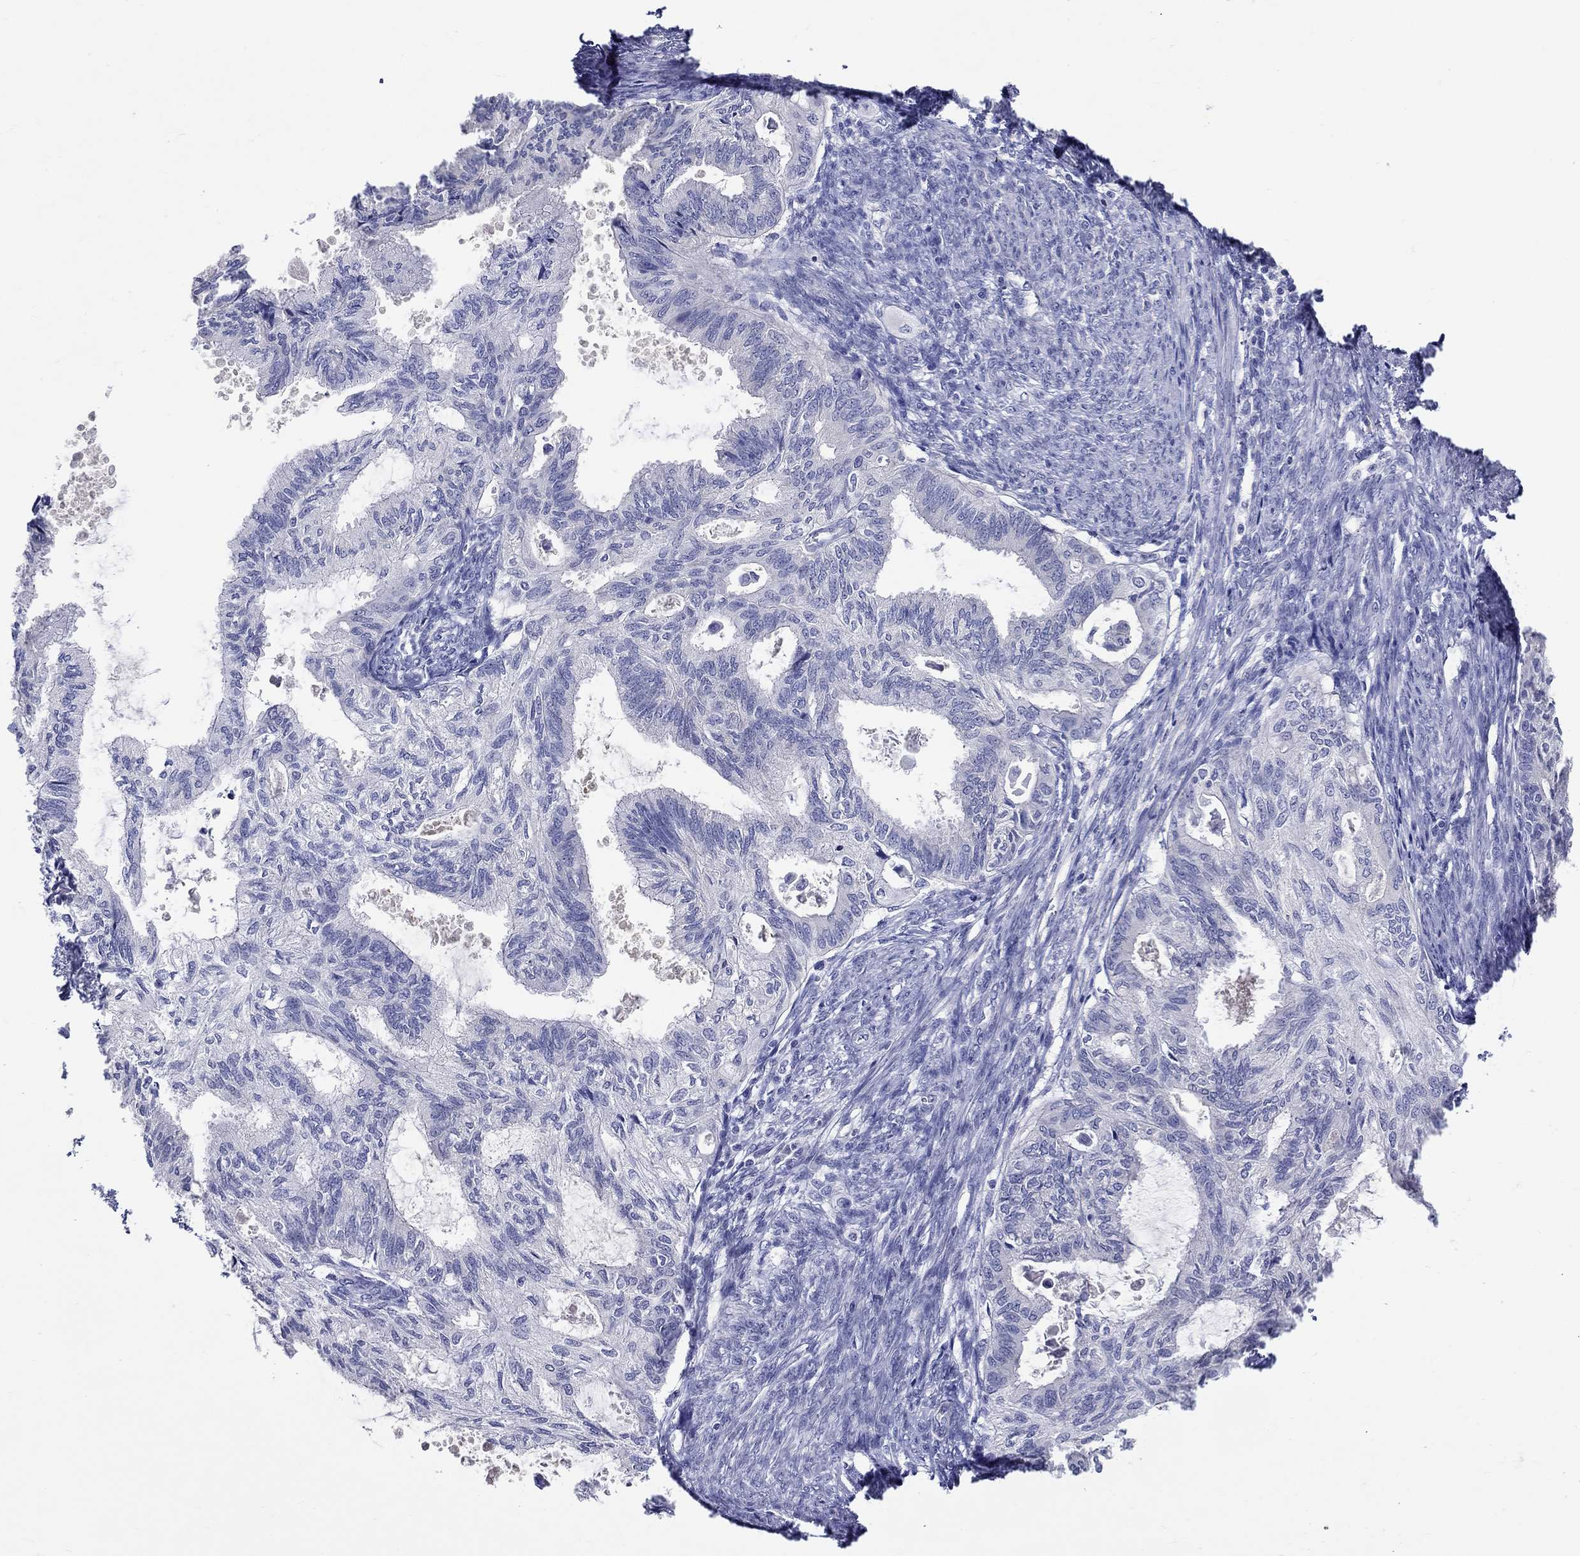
{"staining": {"intensity": "negative", "quantity": "none", "location": "none"}, "tissue": "endometrial cancer", "cell_type": "Tumor cells", "image_type": "cancer", "snomed": [{"axis": "morphology", "description": "Adenocarcinoma, NOS"}, {"axis": "topography", "description": "Endometrium"}], "caption": "An immunohistochemistry (IHC) histopathology image of adenocarcinoma (endometrial) is shown. There is no staining in tumor cells of adenocarcinoma (endometrial). (DAB immunohistochemistry with hematoxylin counter stain).", "gene": "SLC30A3", "patient": {"sex": "female", "age": 86}}